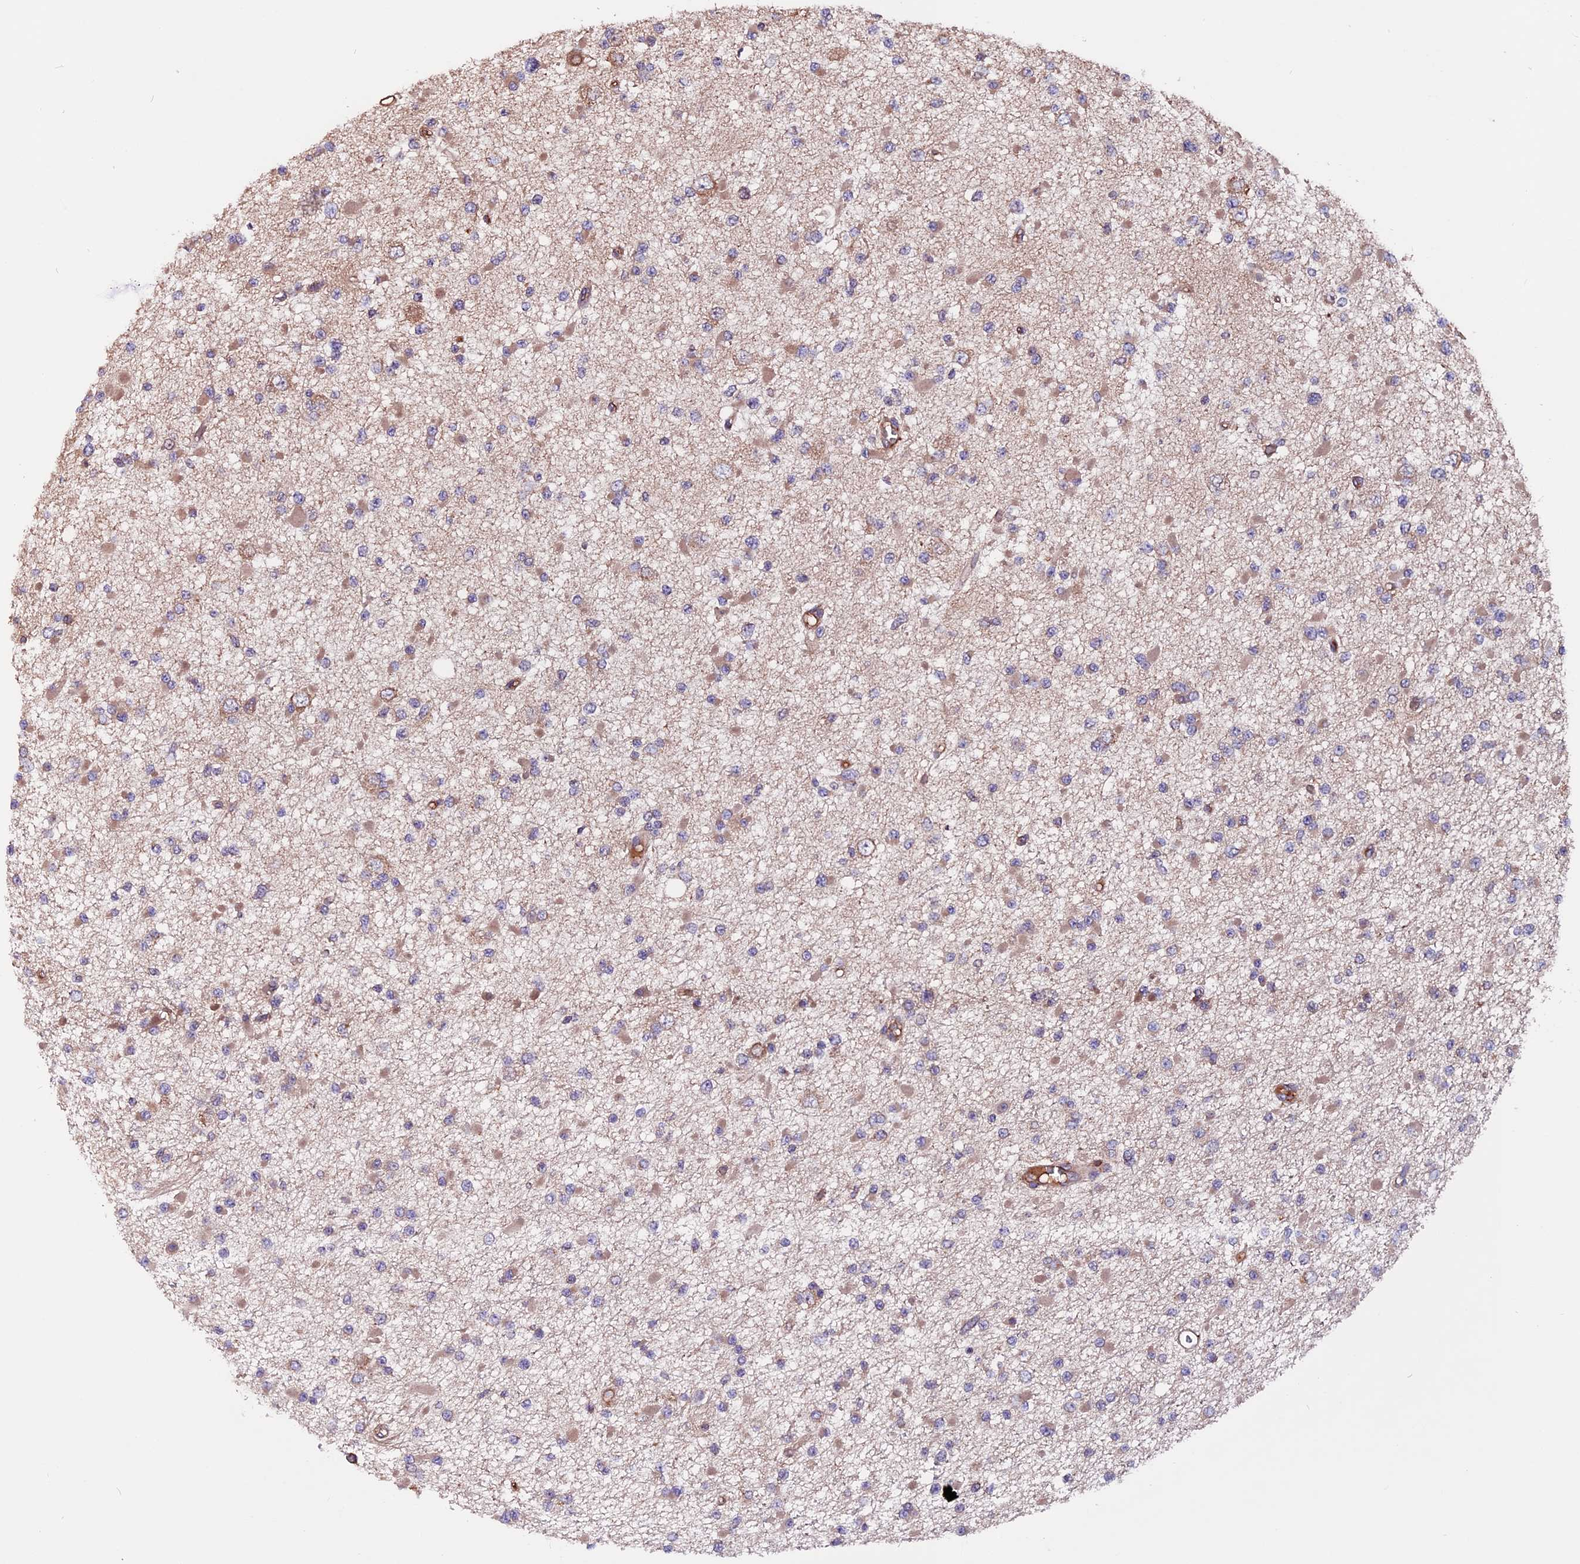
{"staining": {"intensity": "weak", "quantity": "<25%", "location": "cytoplasmic/membranous"}, "tissue": "glioma", "cell_type": "Tumor cells", "image_type": "cancer", "snomed": [{"axis": "morphology", "description": "Glioma, malignant, Low grade"}, {"axis": "topography", "description": "Brain"}], "caption": "Tumor cells show no significant staining in glioma.", "gene": "ZNF598", "patient": {"sex": "female", "age": 22}}